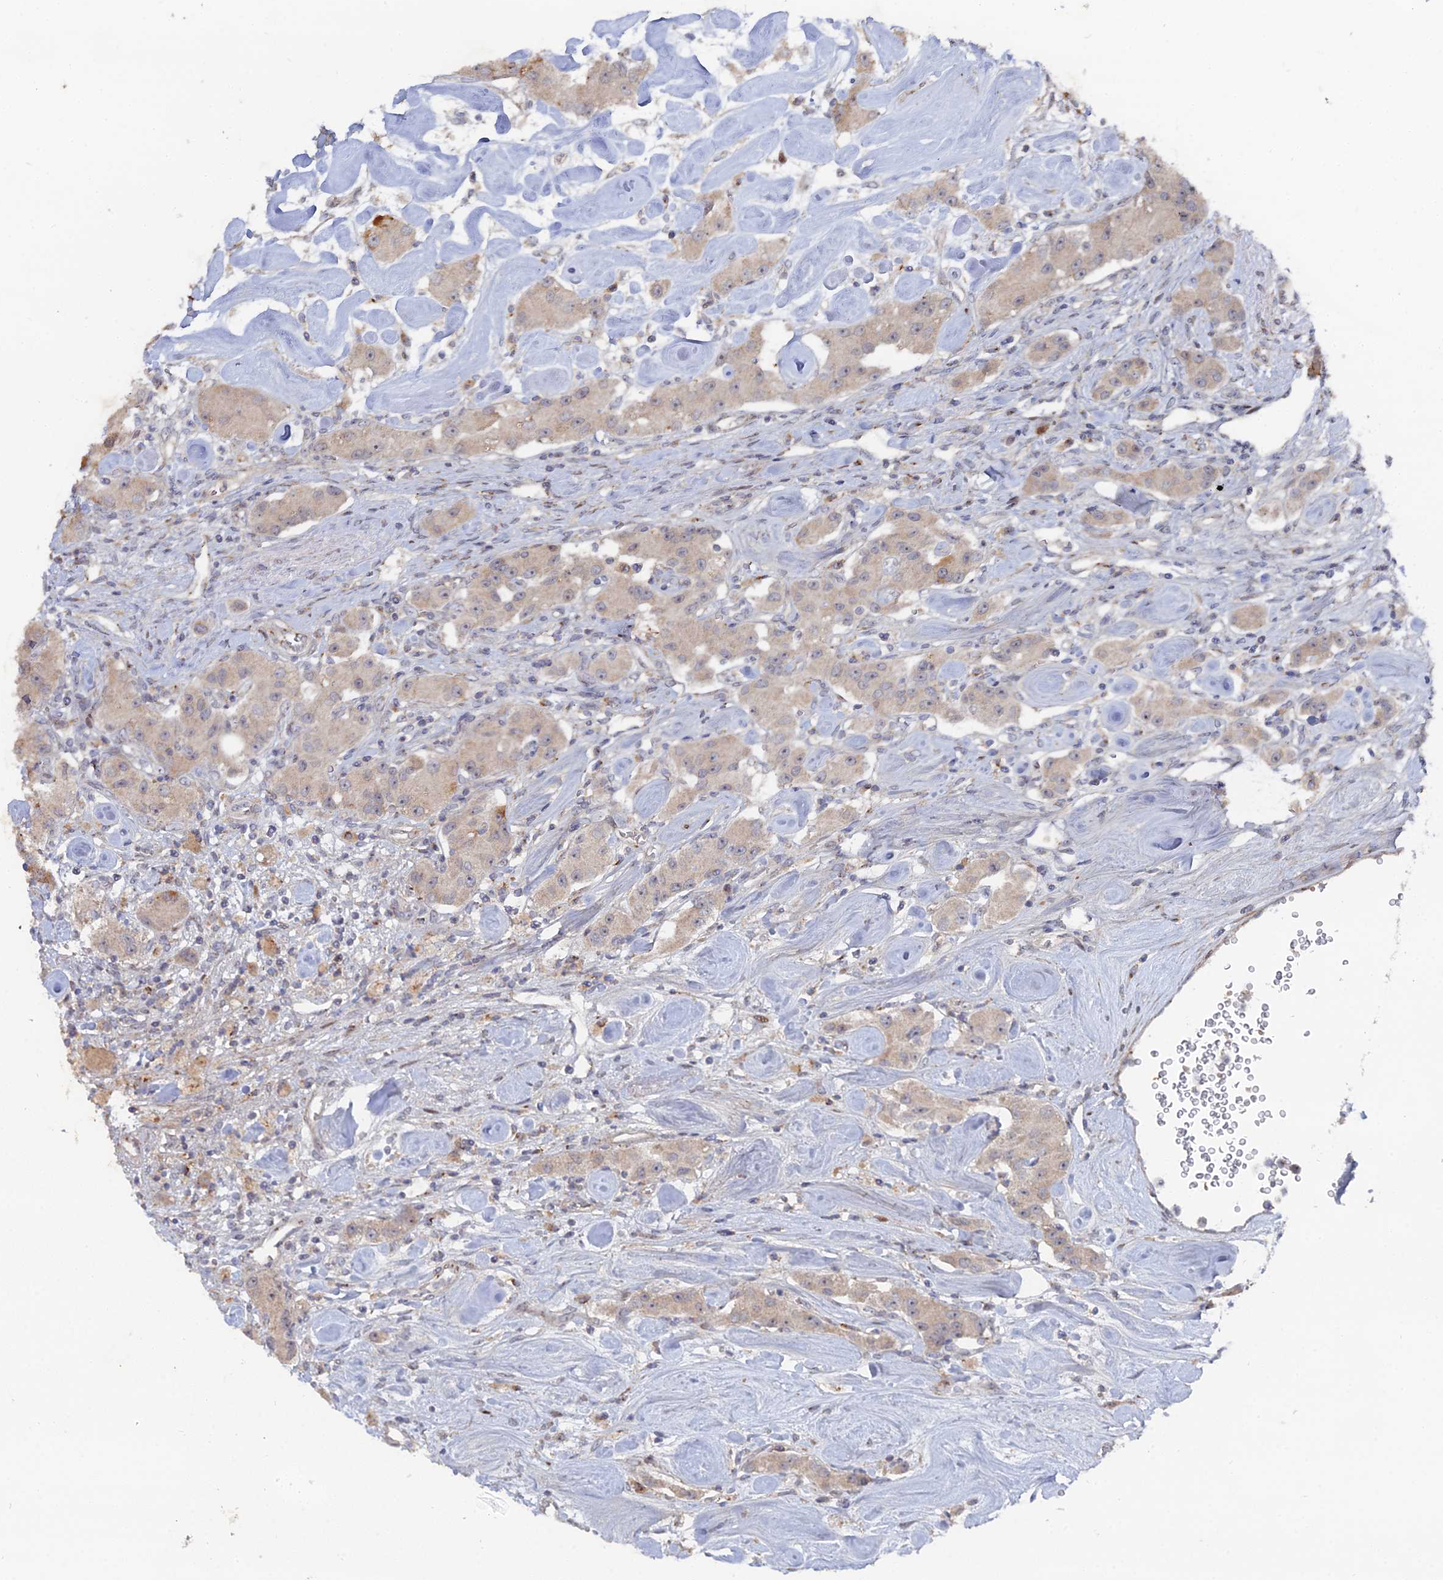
{"staining": {"intensity": "weak", "quantity": ">75%", "location": "cytoplasmic/membranous"}, "tissue": "carcinoid", "cell_type": "Tumor cells", "image_type": "cancer", "snomed": [{"axis": "morphology", "description": "Carcinoid, malignant, NOS"}, {"axis": "topography", "description": "Pancreas"}], "caption": "The photomicrograph demonstrates a brown stain indicating the presence of a protein in the cytoplasmic/membranous of tumor cells in carcinoid (malignant). The staining was performed using DAB (3,3'-diaminobenzidine), with brown indicating positive protein expression. Nuclei are stained blue with hematoxylin.", "gene": "SGMS1", "patient": {"sex": "male", "age": 41}}